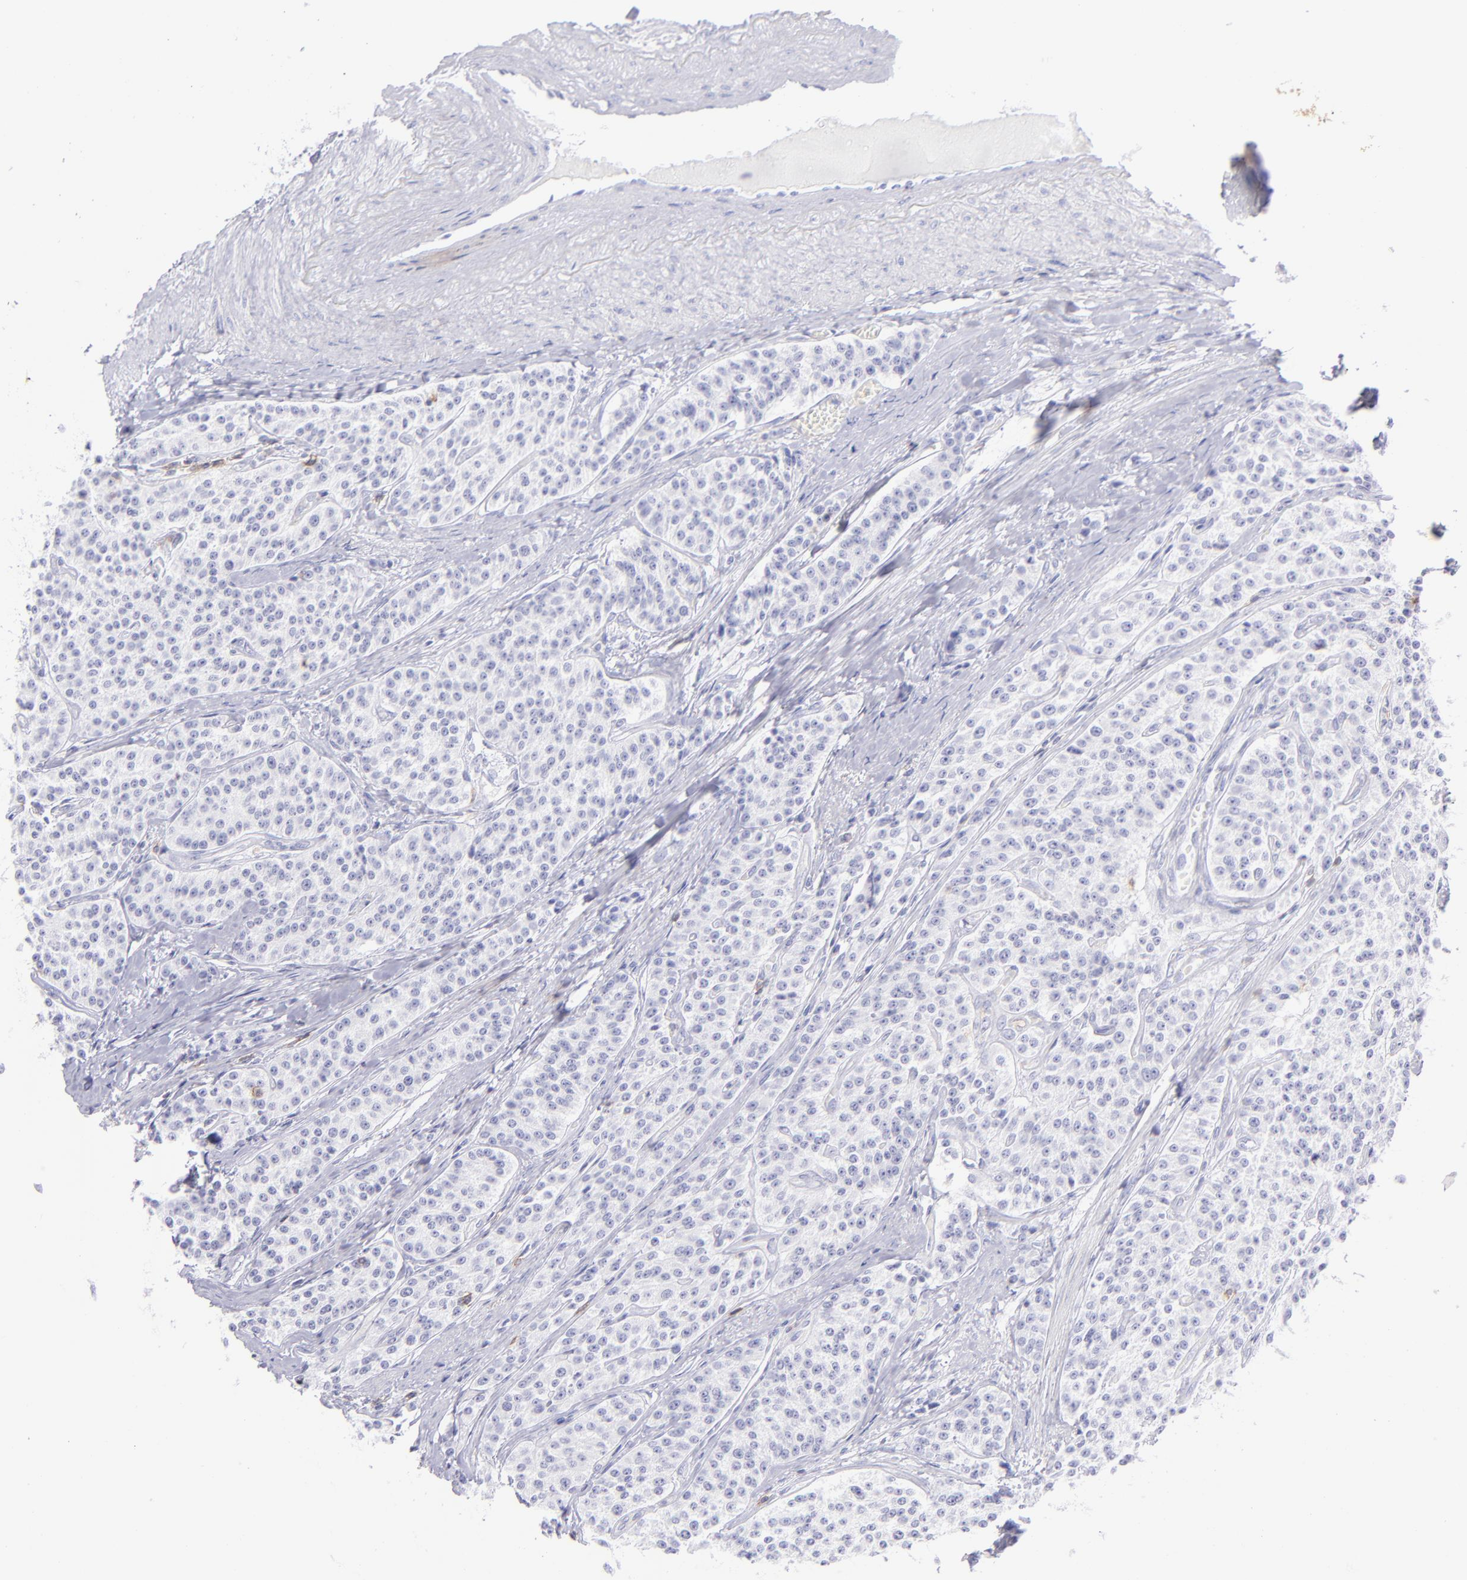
{"staining": {"intensity": "negative", "quantity": "none", "location": "none"}, "tissue": "carcinoid", "cell_type": "Tumor cells", "image_type": "cancer", "snomed": [{"axis": "morphology", "description": "Carcinoid, malignant, NOS"}, {"axis": "topography", "description": "Small intestine"}], "caption": "This is a image of IHC staining of carcinoid, which shows no expression in tumor cells.", "gene": "CD69", "patient": {"sex": "male", "age": 60}}